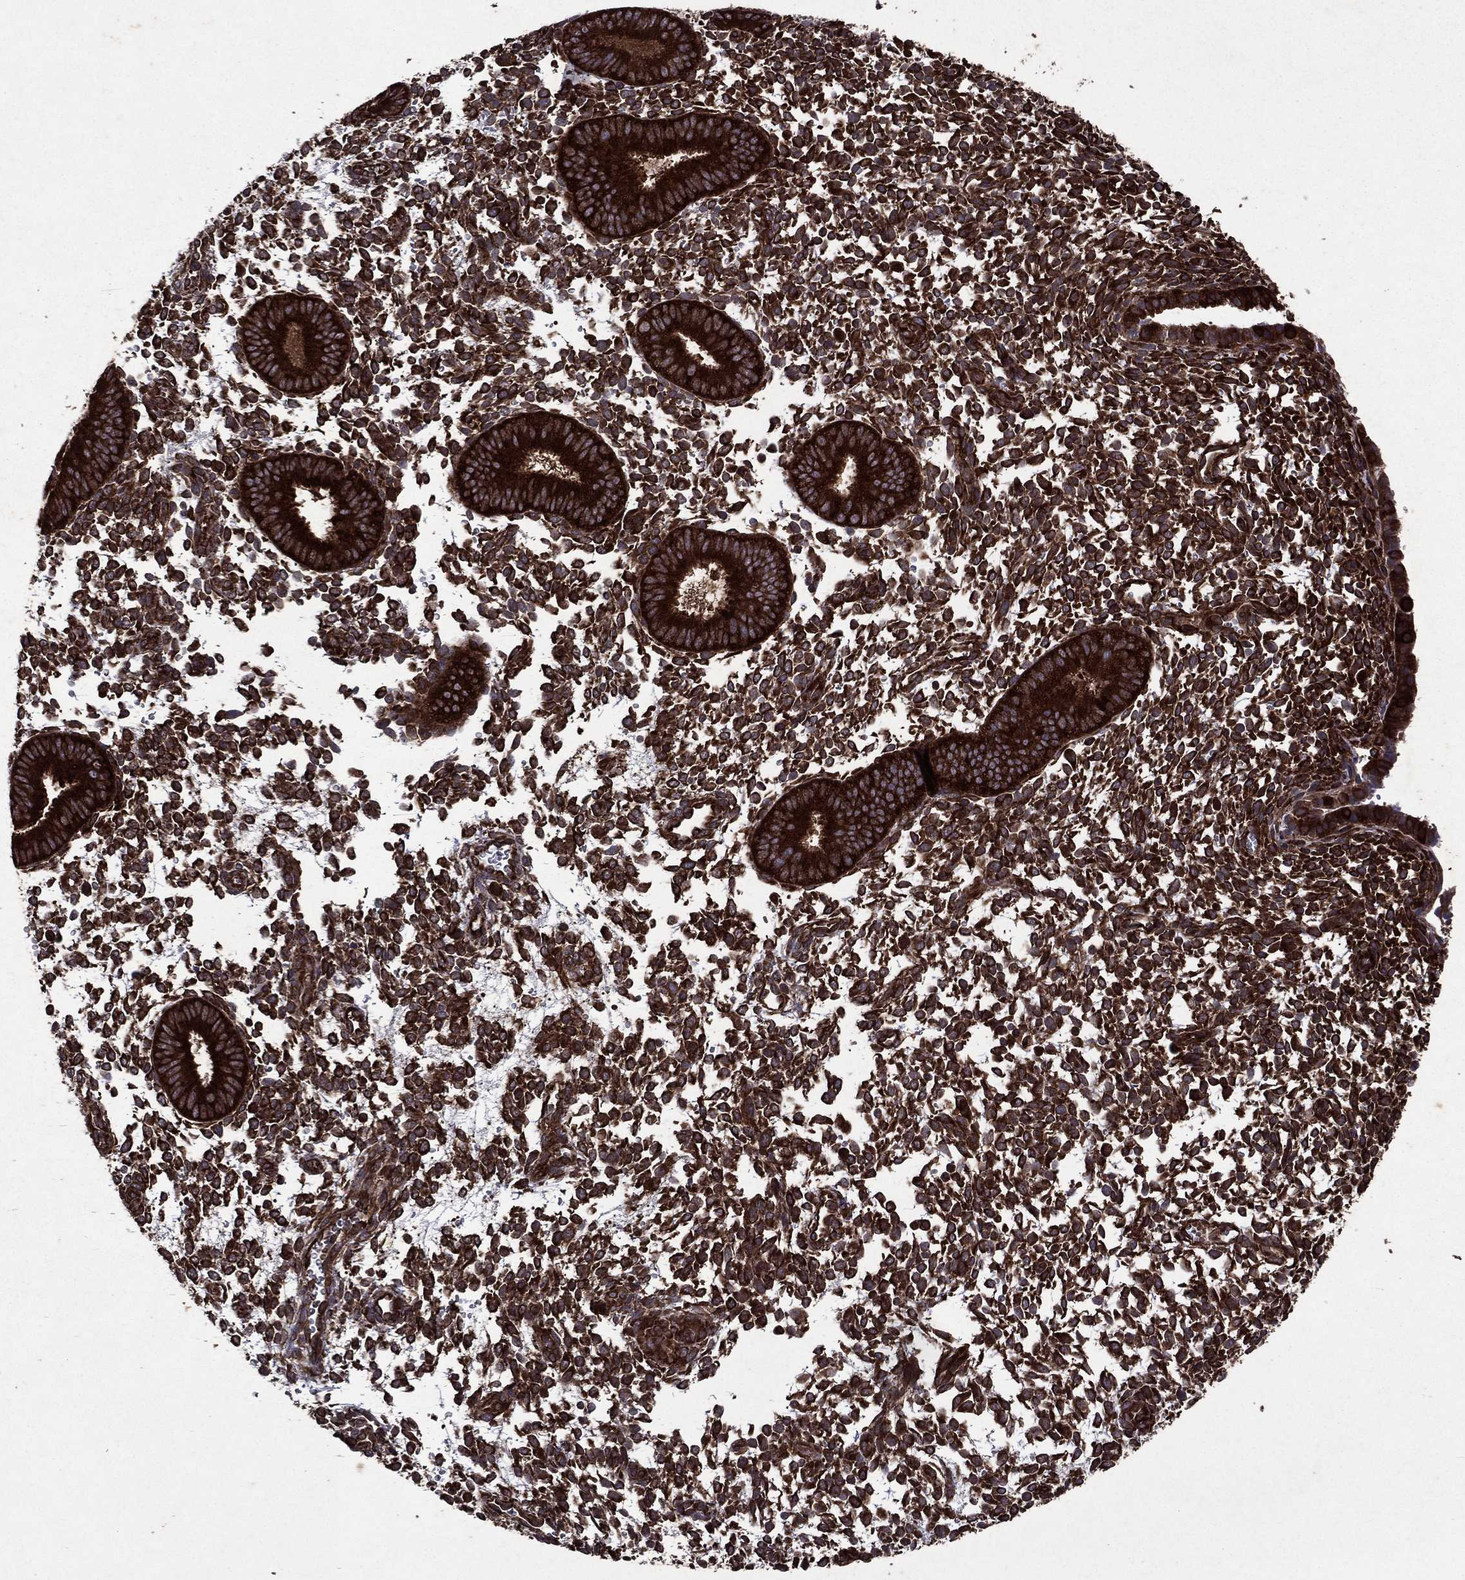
{"staining": {"intensity": "strong", "quantity": "25%-75%", "location": "cytoplasmic/membranous"}, "tissue": "endometrium", "cell_type": "Cells in endometrial stroma", "image_type": "normal", "snomed": [{"axis": "morphology", "description": "Normal tissue, NOS"}, {"axis": "topography", "description": "Endometrium"}], "caption": "Immunohistochemical staining of normal human endometrium shows 25%-75% levels of strong cytoplasmic/membranous protein staining in approximately 25%-75% of cells in endometrial stroma.", "gene": "EIF2B4", "patient": {"sex": "female", "age": 39}}